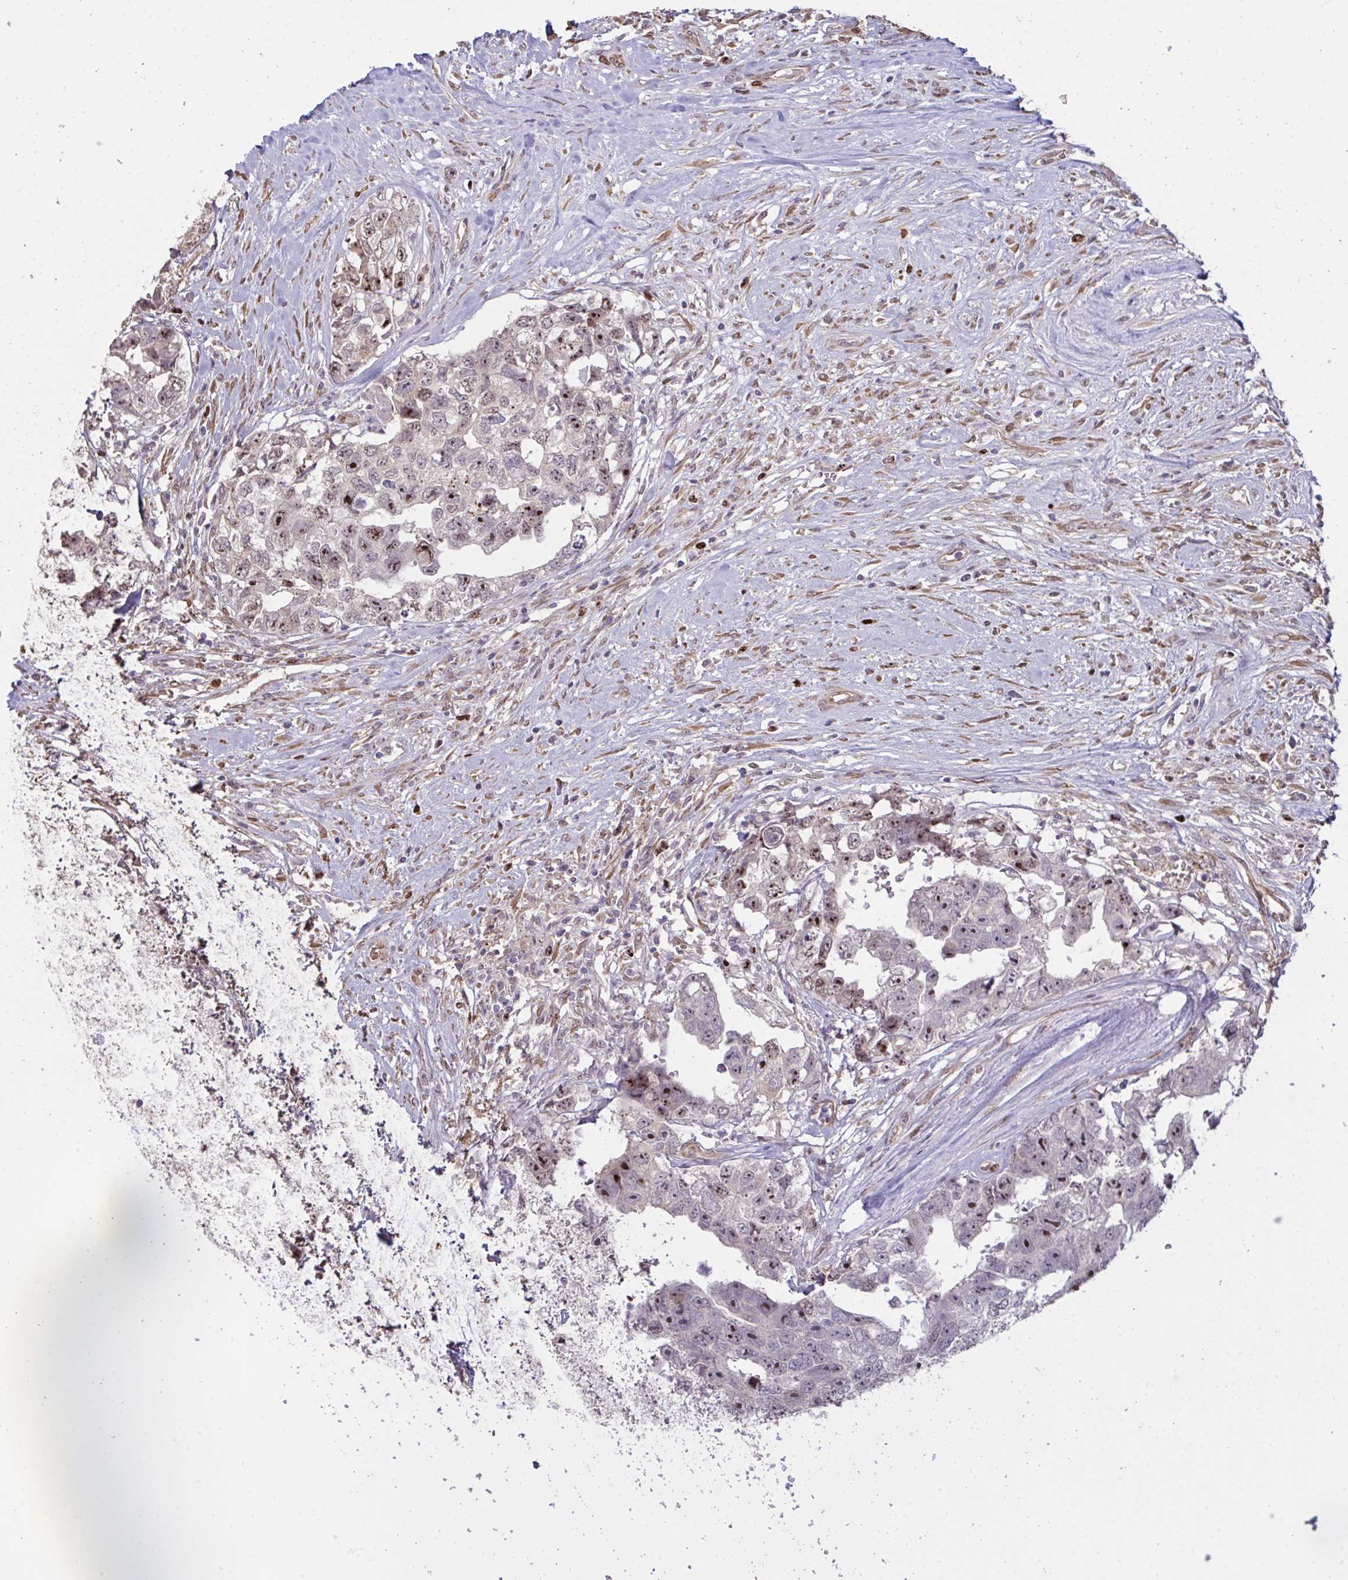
{"staining": {"intensity": "strong", "quantity": "25%-75%", "location": "nuclear"}, "tissue": "testis cancer", "cell_type": "Tumor cells", "image_type": "cancer", "snomed": [{"axis": "morphology", "description": "Carcinoma, Embryonal, NOS"}, {"axis": "topography", "description": "Testis"}], "caption": "Immunohistochemical staining of testis cancer (embryonal carcinoma) reveals strong nuclear protein positivity in approximately 25%-75% of tumor cells. The protein of interest is stained brown, and the nuclei are stained in blue (DAB (3,3'-diaminobenzidine) IHC with brightfield microscopy, high magnification).", "gene": "SETD7", "patient": {"sex": "male", "age": 22}}